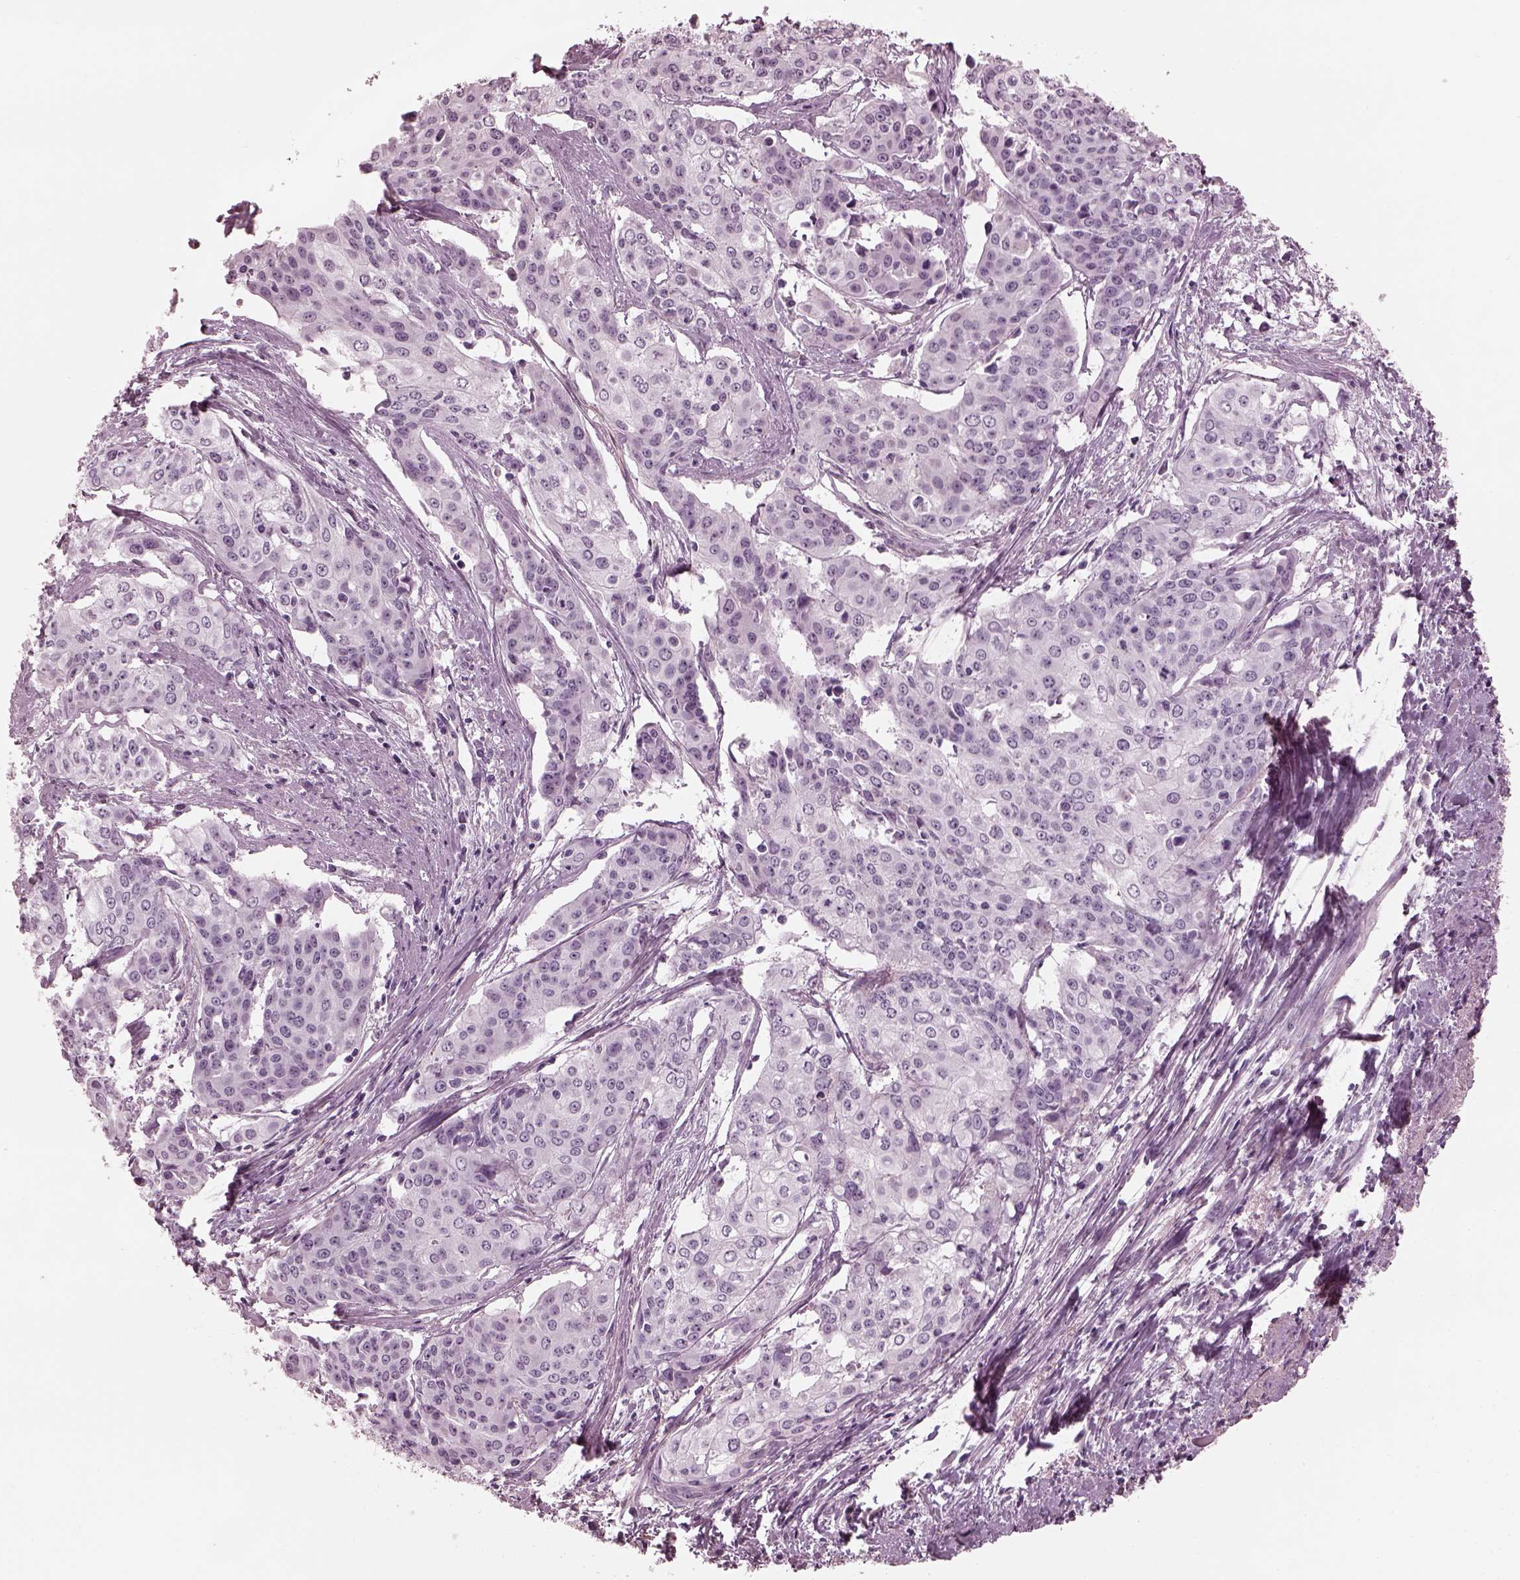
{"staining": {"intensity": "negative", "quantity": "none", "location": "none"}, "tissue": "cervical cancer", "cell_type": "Tumor cells", "image_type": "cancer", "snomed": [{"axis": "morphology", "description": "Squamous cell carcinoma, NOS"}, {"axis": "topography", "description": "Cervix"}], "caption": "Micrograph shows no protein positivity in tumor cells of cervical cancer (squamous cell carcinoma) tissue.", "gene": "EIF4E1B", "patient": {"sex": "female", "age": 39}}